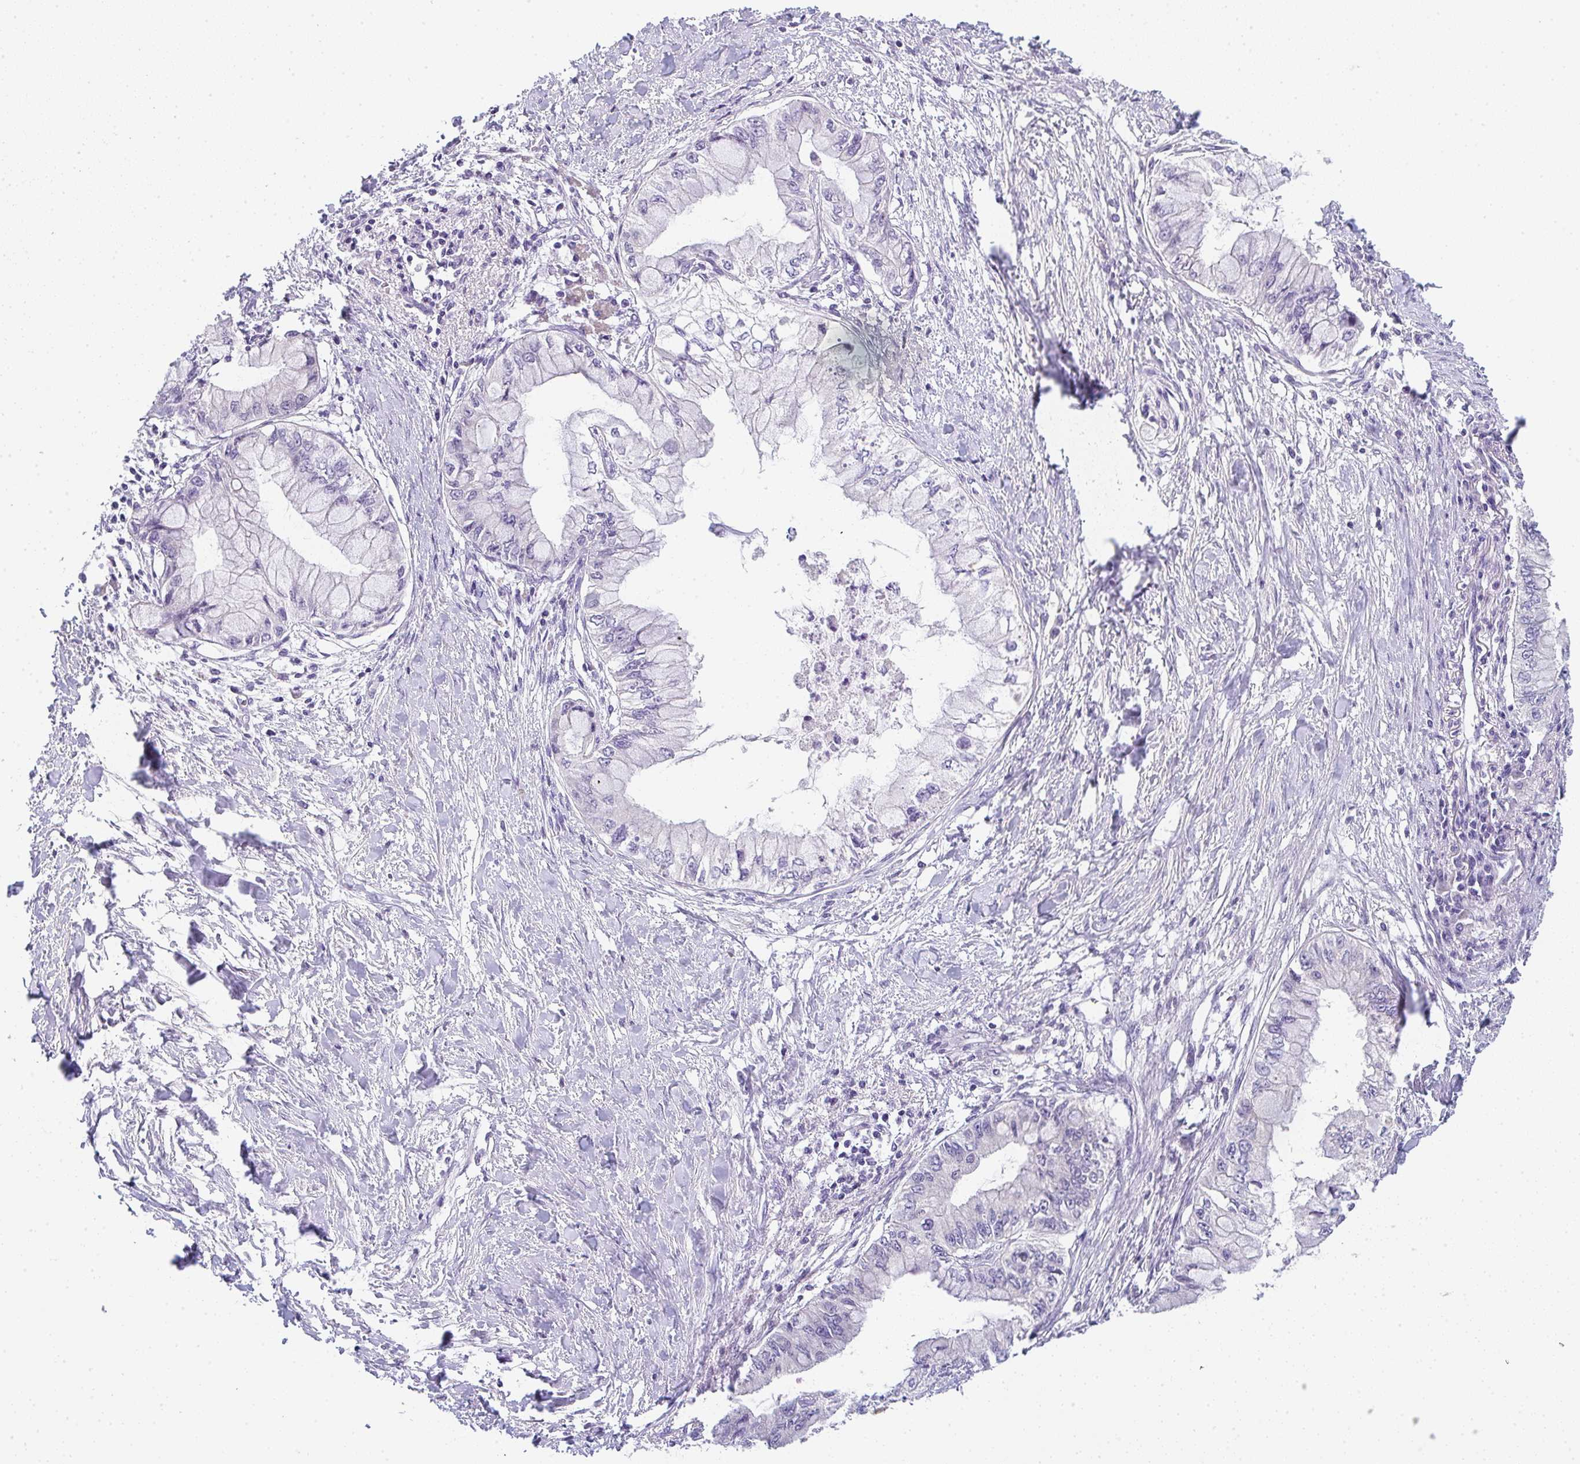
{"staining": {"intensity": "negative", "quantity": "none", "location": "none"}, "tissue": "pancreatic cancer", "cell_type": "Tumor cells", "image_type": "cancer", "snomed": [{"axis": "morphology", "description": "Adenocarcinoma, NOS"}, {"axis": "topography", "description": "Pancreas"}], "caption": "This photomicrograph is of adenocarcinoma (pancreatic) stained with immunohistochemistry to label a protein in brown with the nuclei are counter-stained blue. There is no expression in tumor cells. (DAB (3,3'-diaminobenzidine) immunohistochemistry visualized using brightfield microscopy, high magnification).", "gene": "CACNA1S", "patient": {"sex": "male", "age": 48}}